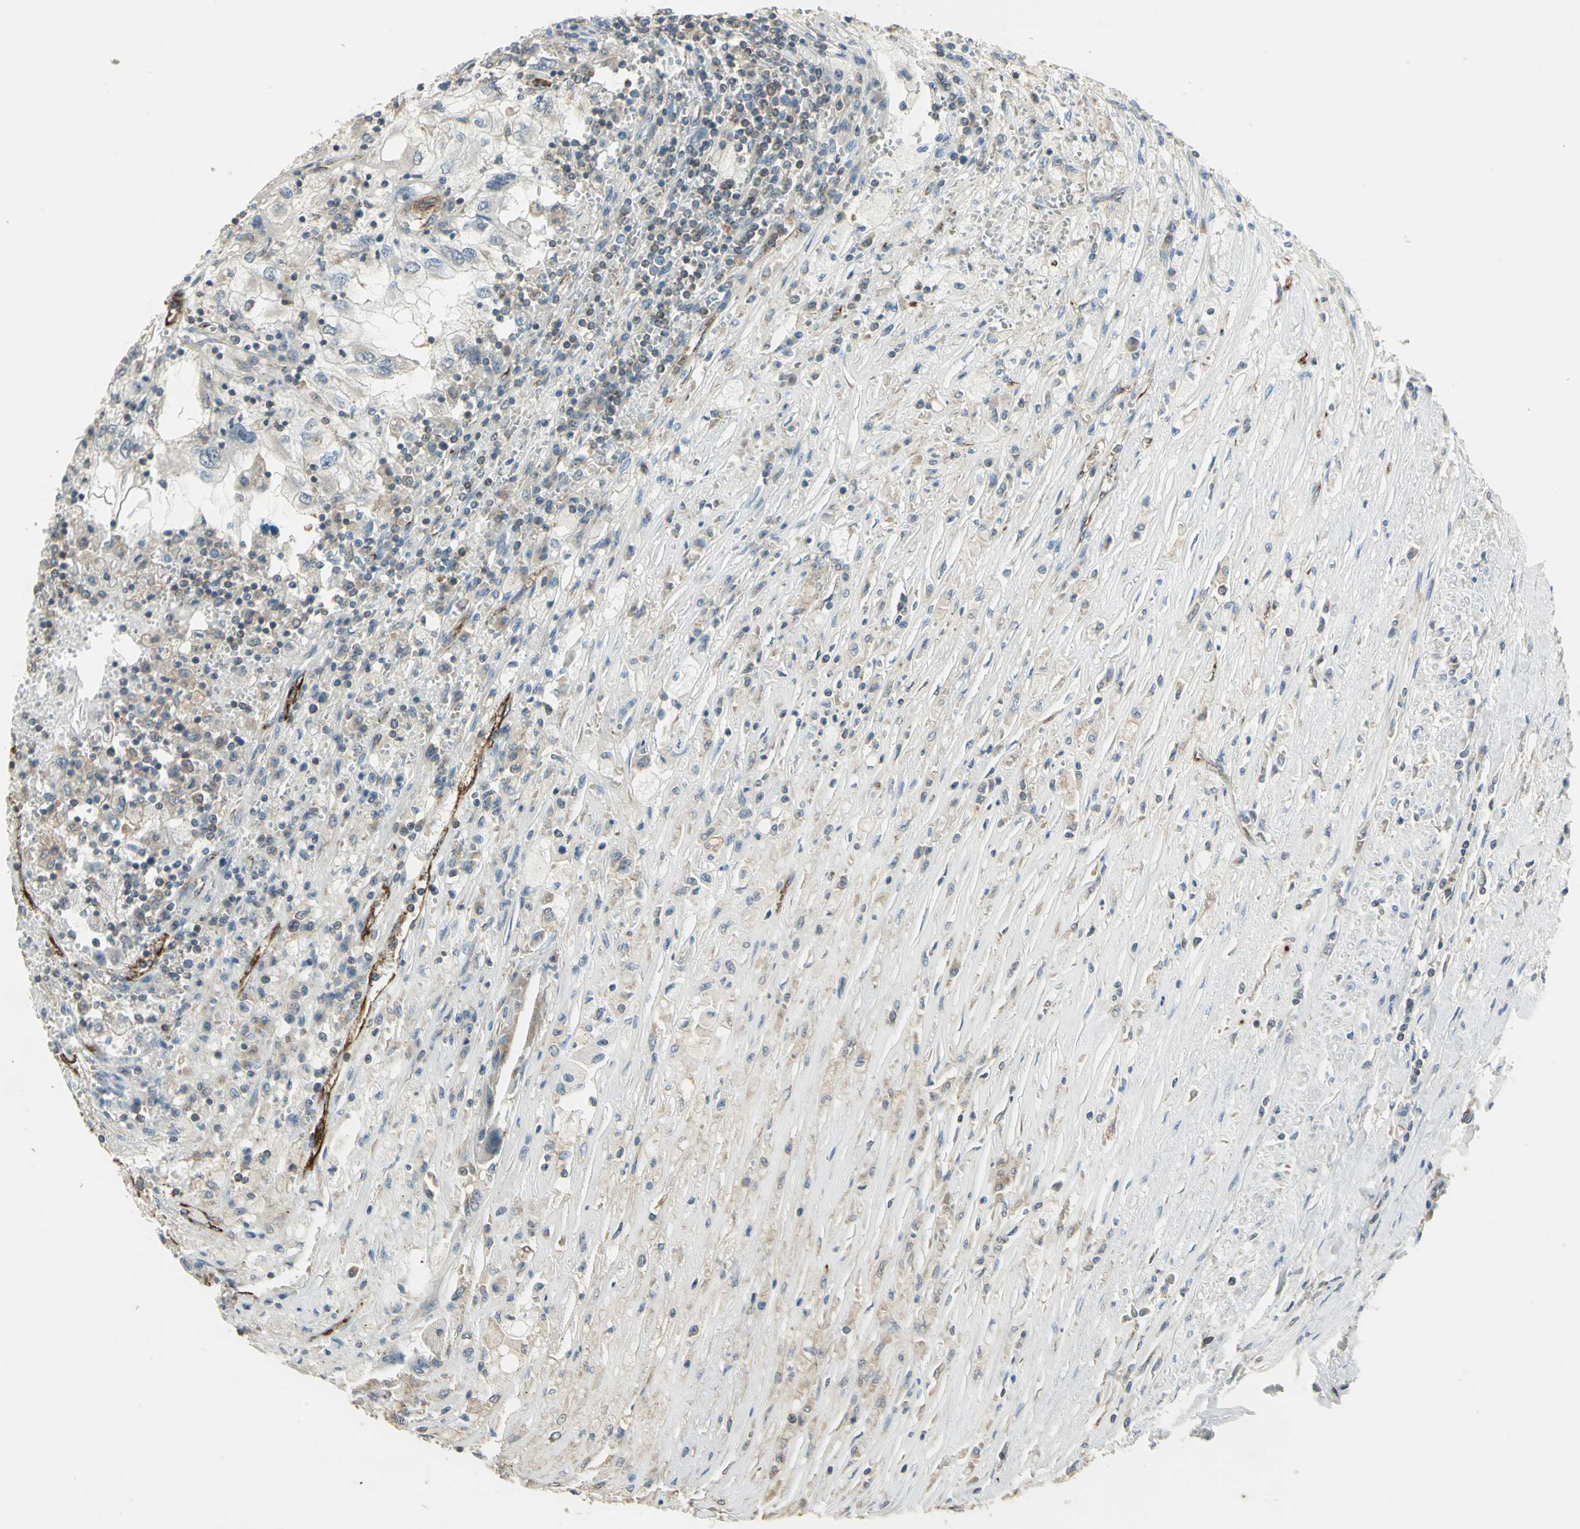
{"staining": {"intensity": "weak", "quantity": "25%-75%", "location": "cytoplasmic/membranous"}, "tissue": "renal cancer", "cell_type": "Tumor cells", "image_type": "cancer", "snomed": [{"axis": "morphology", "description": "Normal tissue, NOS"}, {"axis": "morphology", "description": "Adenocarcinoma, NOS"}, {"axis": "topography", "description": "Kidney"}], "caption": "Human renal adenocarcinoma stained with a protein marker reveals weak staining in tumor cells.", "gene": "RAPGEF1", "patient": {"sex": "male", "age": 71}}